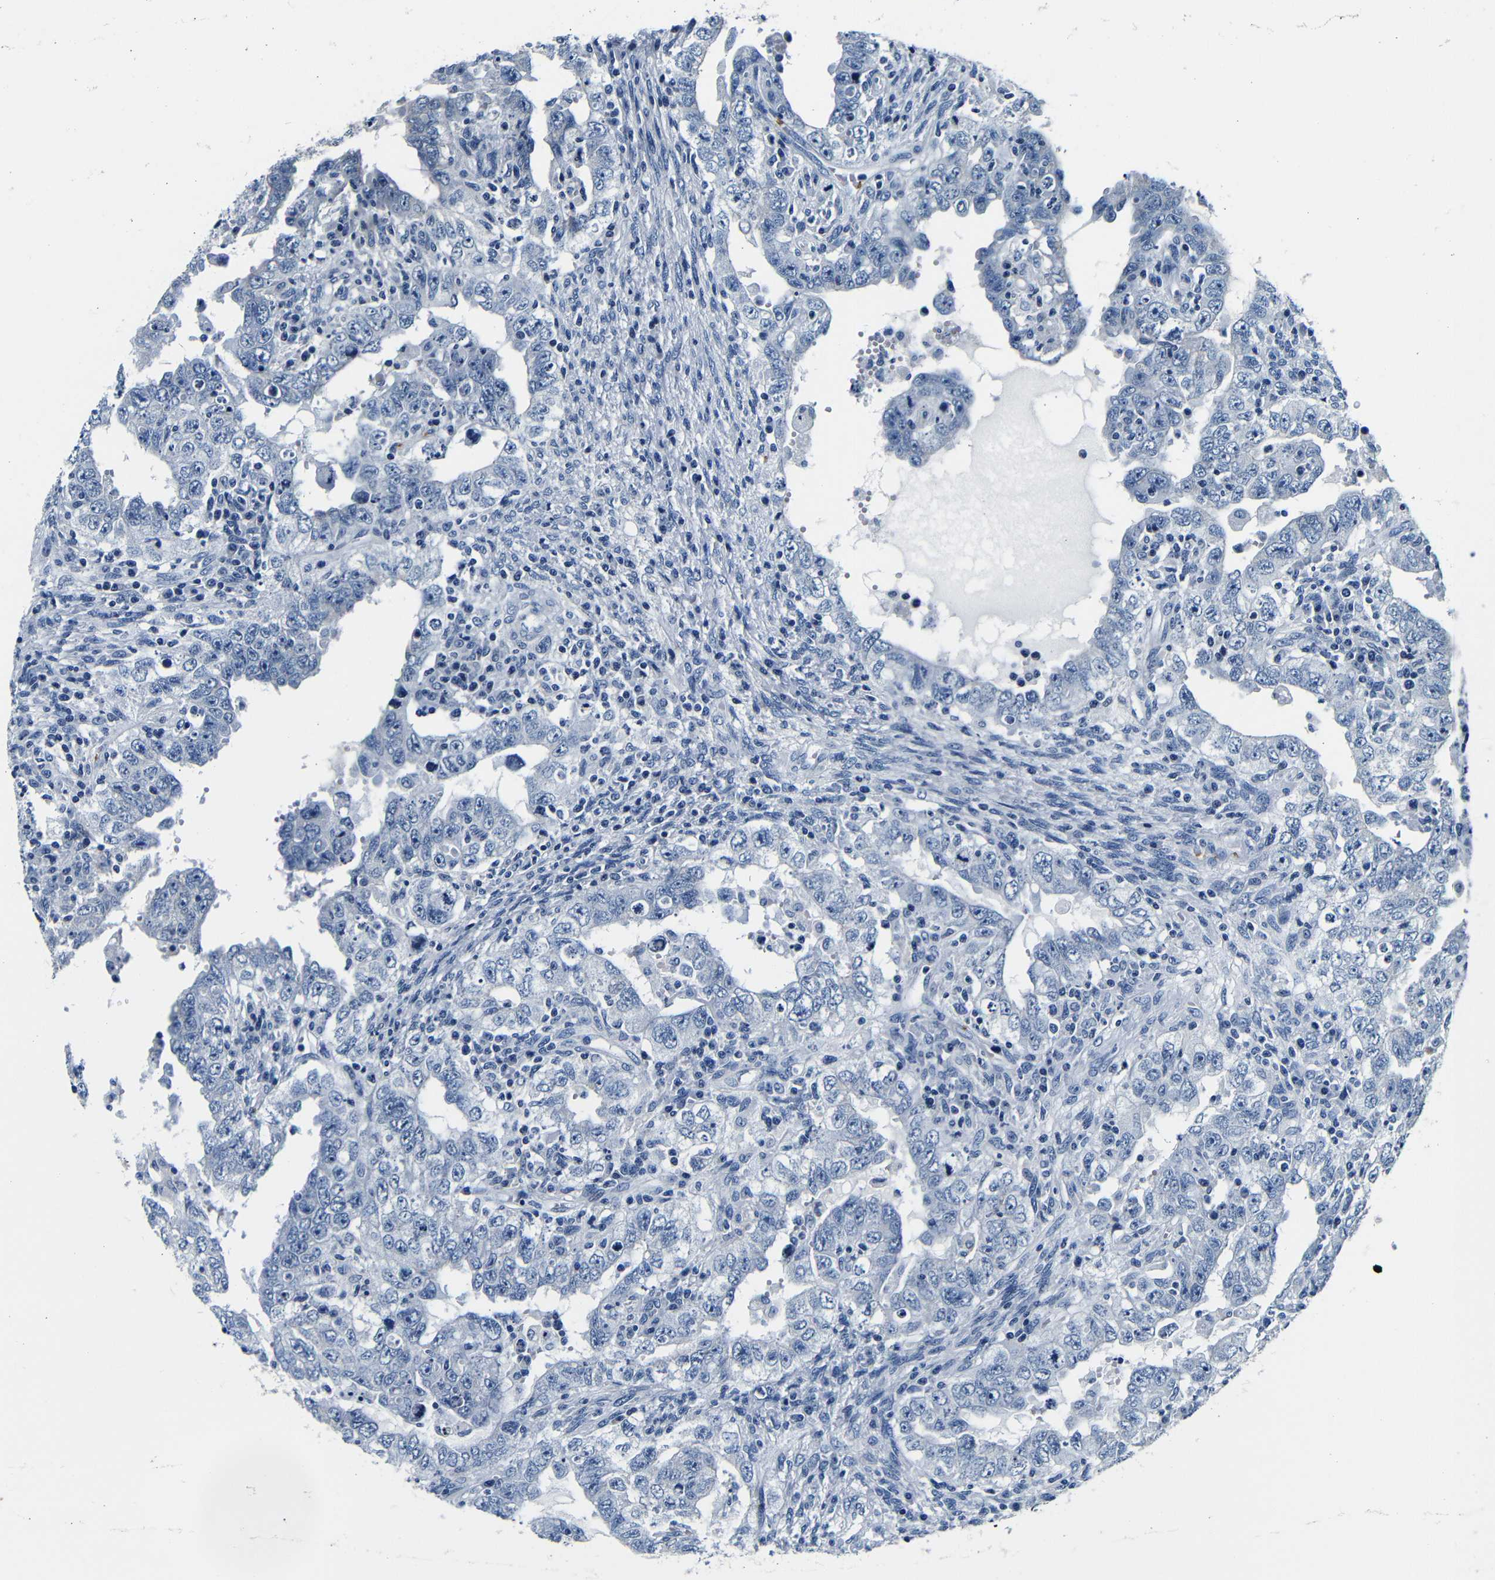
{"staining": {"intensity": "negative", "quantity": "none", "location": "none"}, "tissue": "testis cancer", "cell_type": "Tumor cells", "image_type": "cancer", "snomed": [{"axis": "morphology", "description": "Carcinoma, Embryonal, NOS"}, {"axis": "topography", "description": "Testis"}], "caption": "Tumor cells are negative for protein expression in human testis cancer (embryonal carcinoma).", "gene": "GP1BA", "patient": {"sex": "male", "age": 26}}